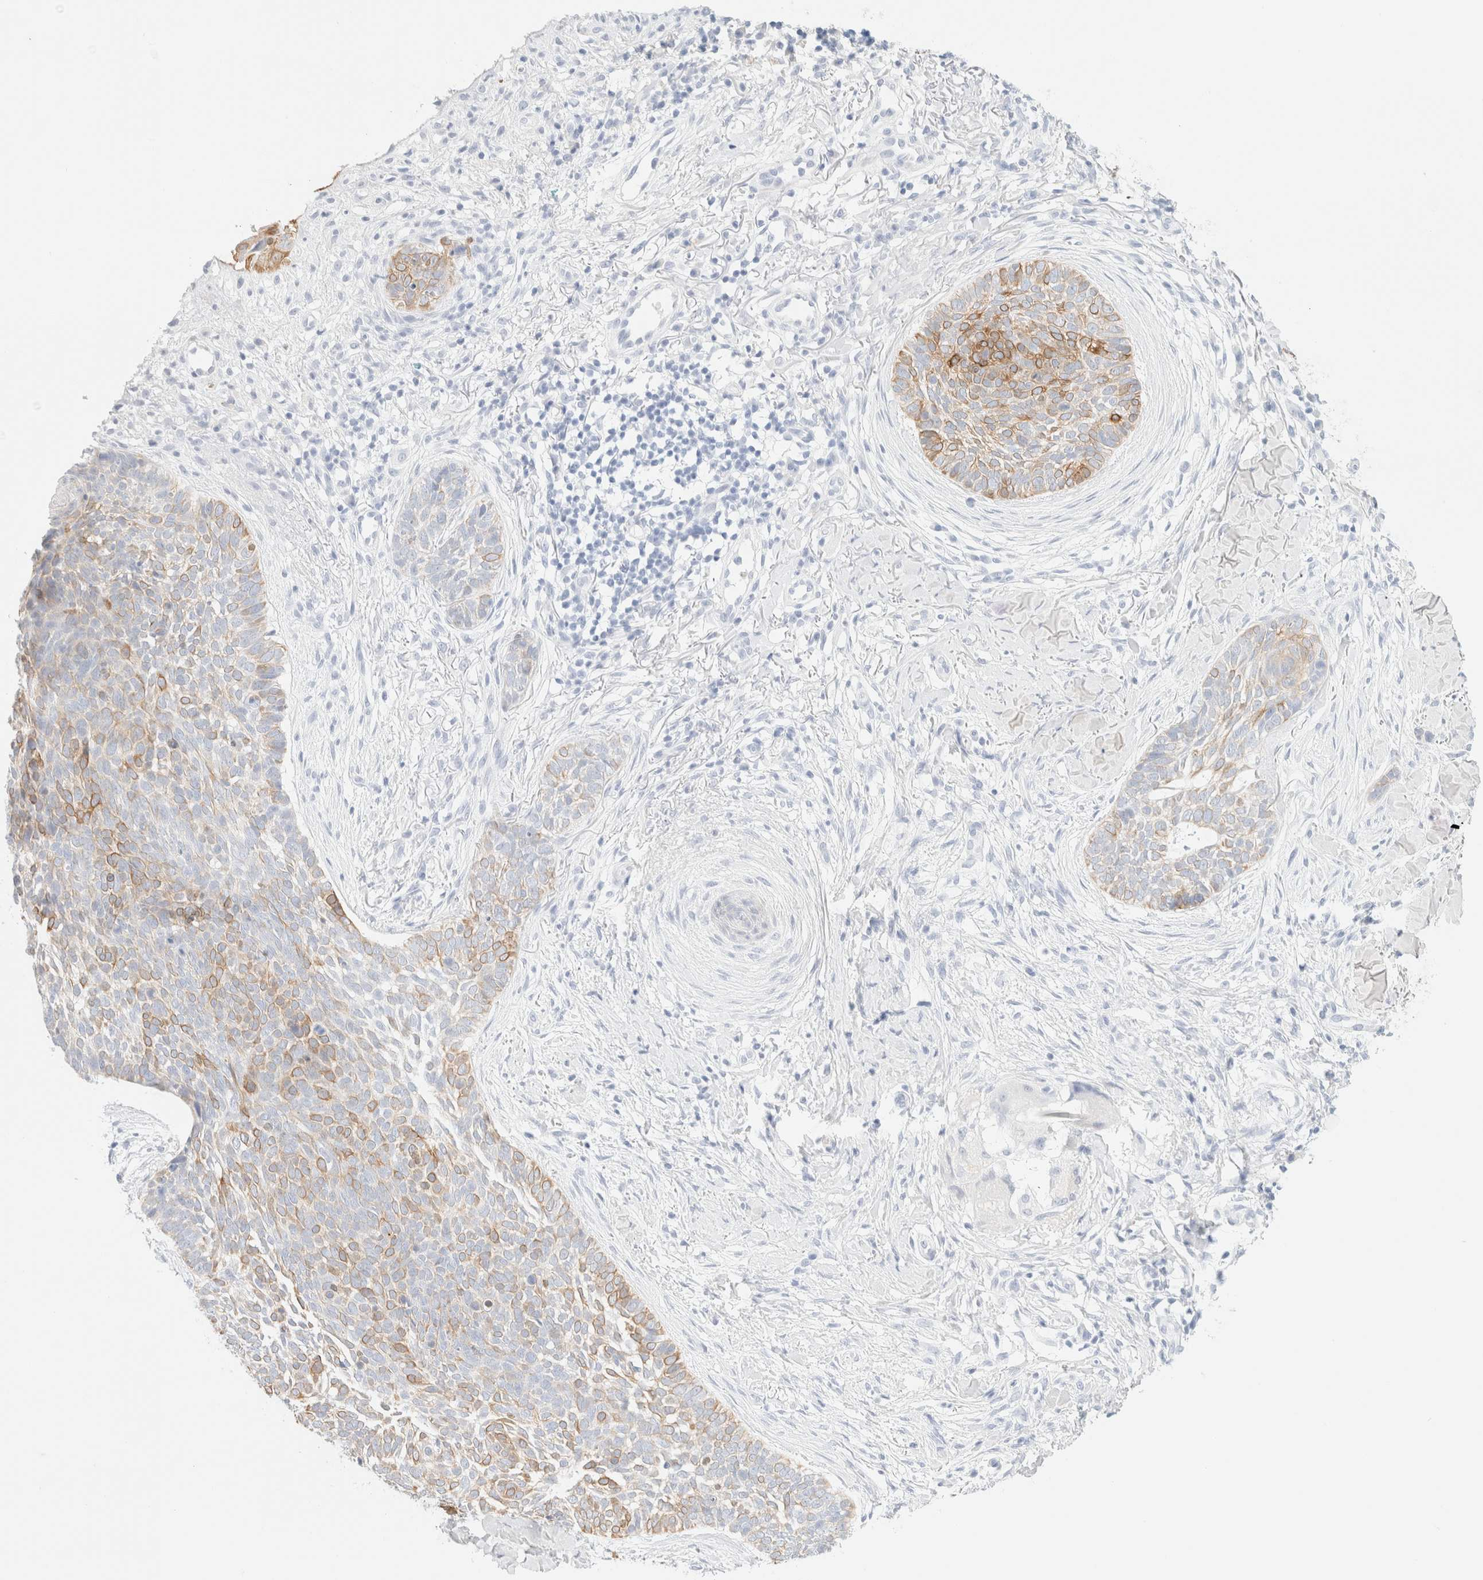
{"staining": {"intensity": "moderate", "quantity": "25%-75%", "location": "cytoplasmic/membranous"}, "tissue": "skin cancer", "cell_type": "Tumor cells", "image_type": "cancer", "snomed": [{"axis": "morphology", "description": "Normal tissue, NOS"}, {"axis": "morphology", "description": "Basal cell carcinoma"}, {"axis": "topography", "description": "Skin"}], "caption": "Basal cell carcinoma (skin) tissue reveals moderate cytoplasmic/membranous staining in about 25%-75% of tumor cells, visualized by immunohistochemistry. The protein of interest is shown in brown color, while the nuclei are stained blue.", "gene": "KRT15", "patient": {"sex": "male", "age": 67}}